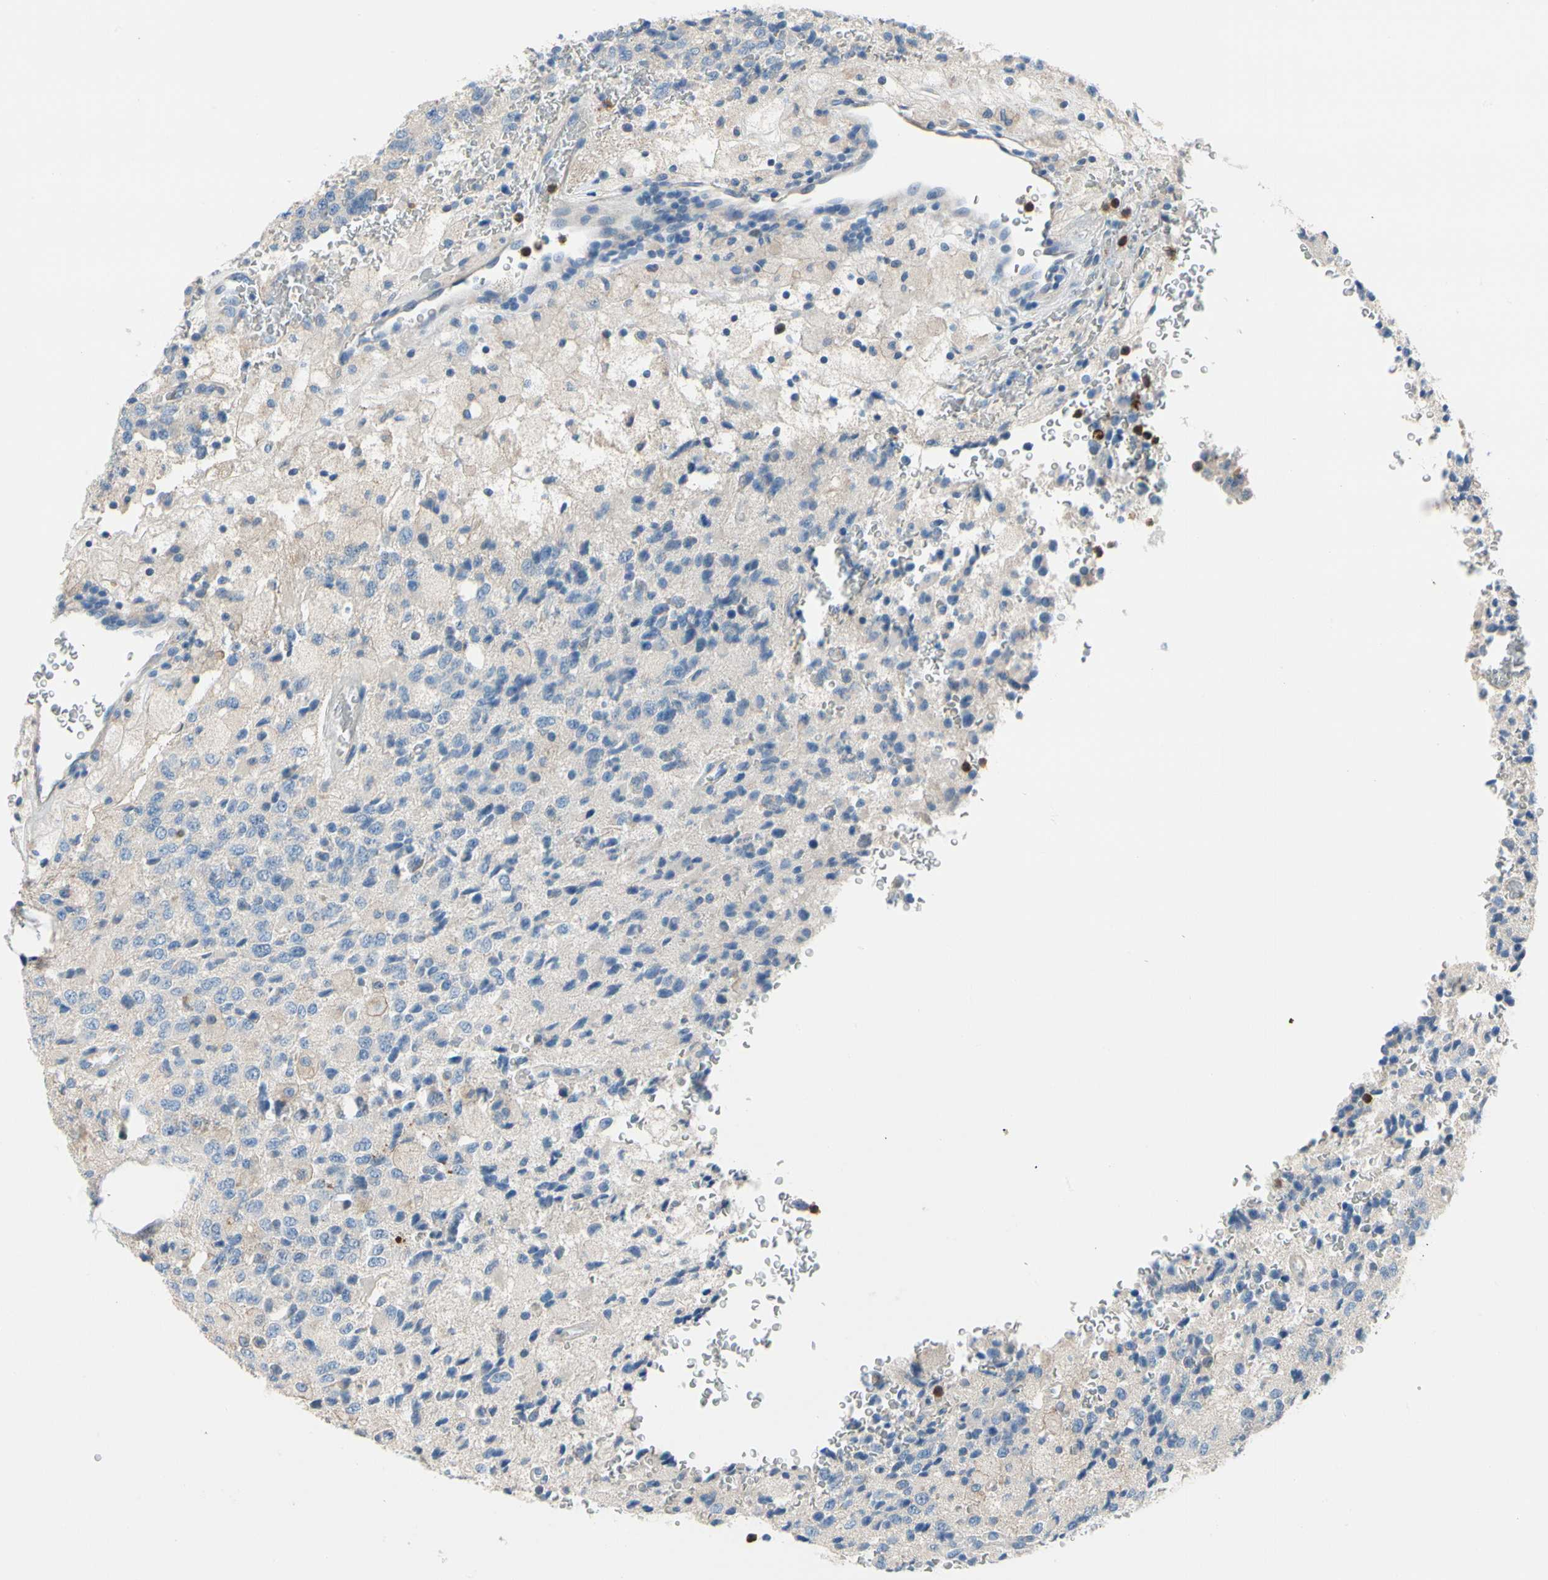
{"staining": {"intensity": "negative", "quantity": "none", "location": "none"}, "tissue": "glioma", "cell_type": "Tumor cells", "image_type": "cancer", "snomed": [{"axis": "morphology", "description": "Glioma, malignant, High grade"}, {"axis": "topography", "description": "pancreas cauda"}], "caption": "DAB immunohistochemical staining of malignant high-grade glioma demonstrates no significant expression in tumor cells.", "gene": "HJURP", "patient": {"sex": "male", "age": 60}}